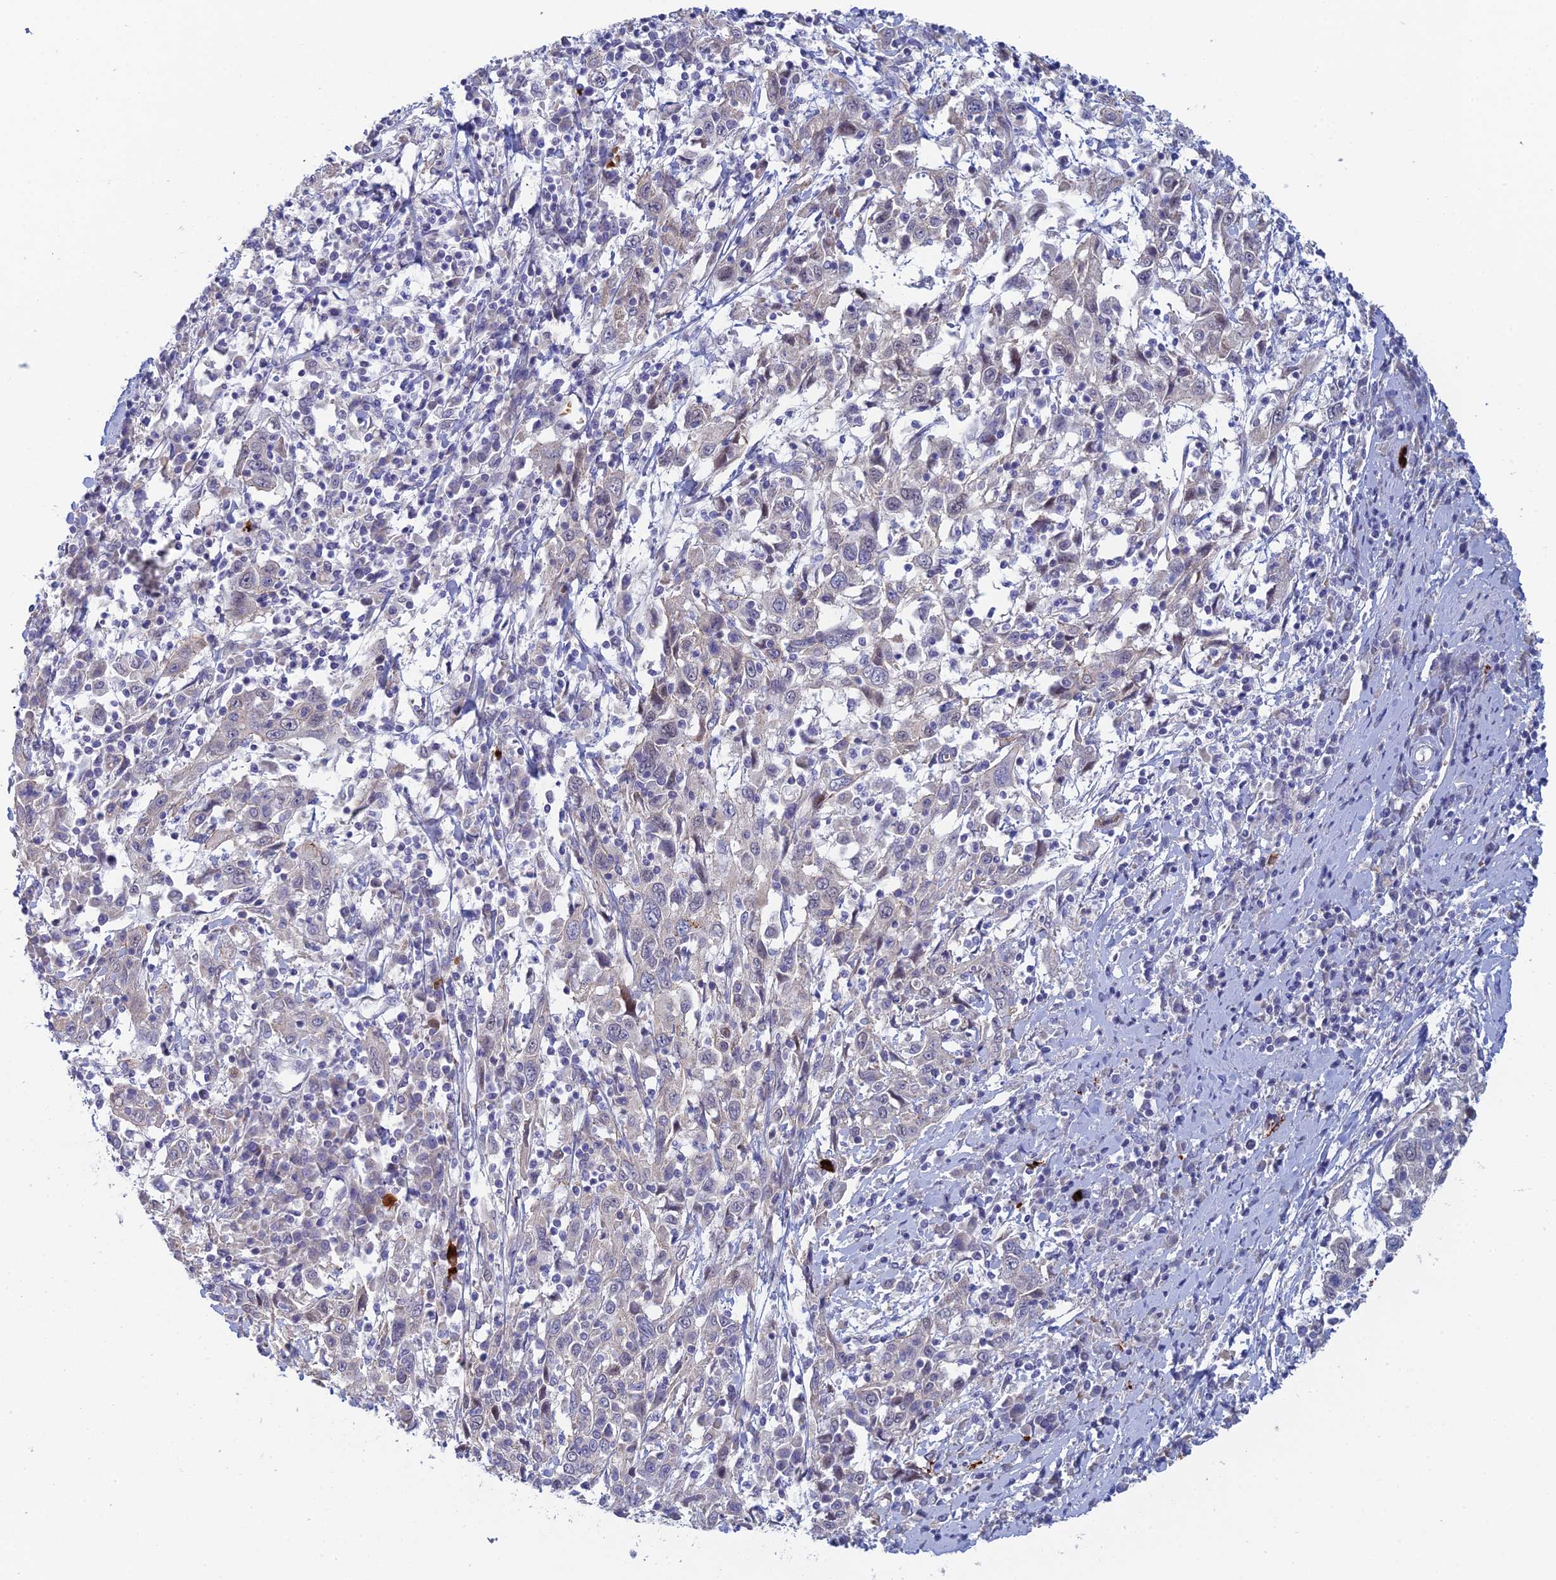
{"staining": {"intensity": "negative", "quantity": "none", "location": "none"}, "tissue": "cervical cancer", "cell_type": "Tumor cells", "image_type": "cancer", "snomed": [{"axis": "morphology", "description": "Squamous cell carcinoma, NOS"}, {"axis": "topography", "description": "Cervix"}], "caption": "Cervical cancer (squamous cell carcinoma) stained for a protein using IHC demonstrates no expression tumor cells.", "gene": "GIPC1", "patient": {"sex": "female", "age": 46}}